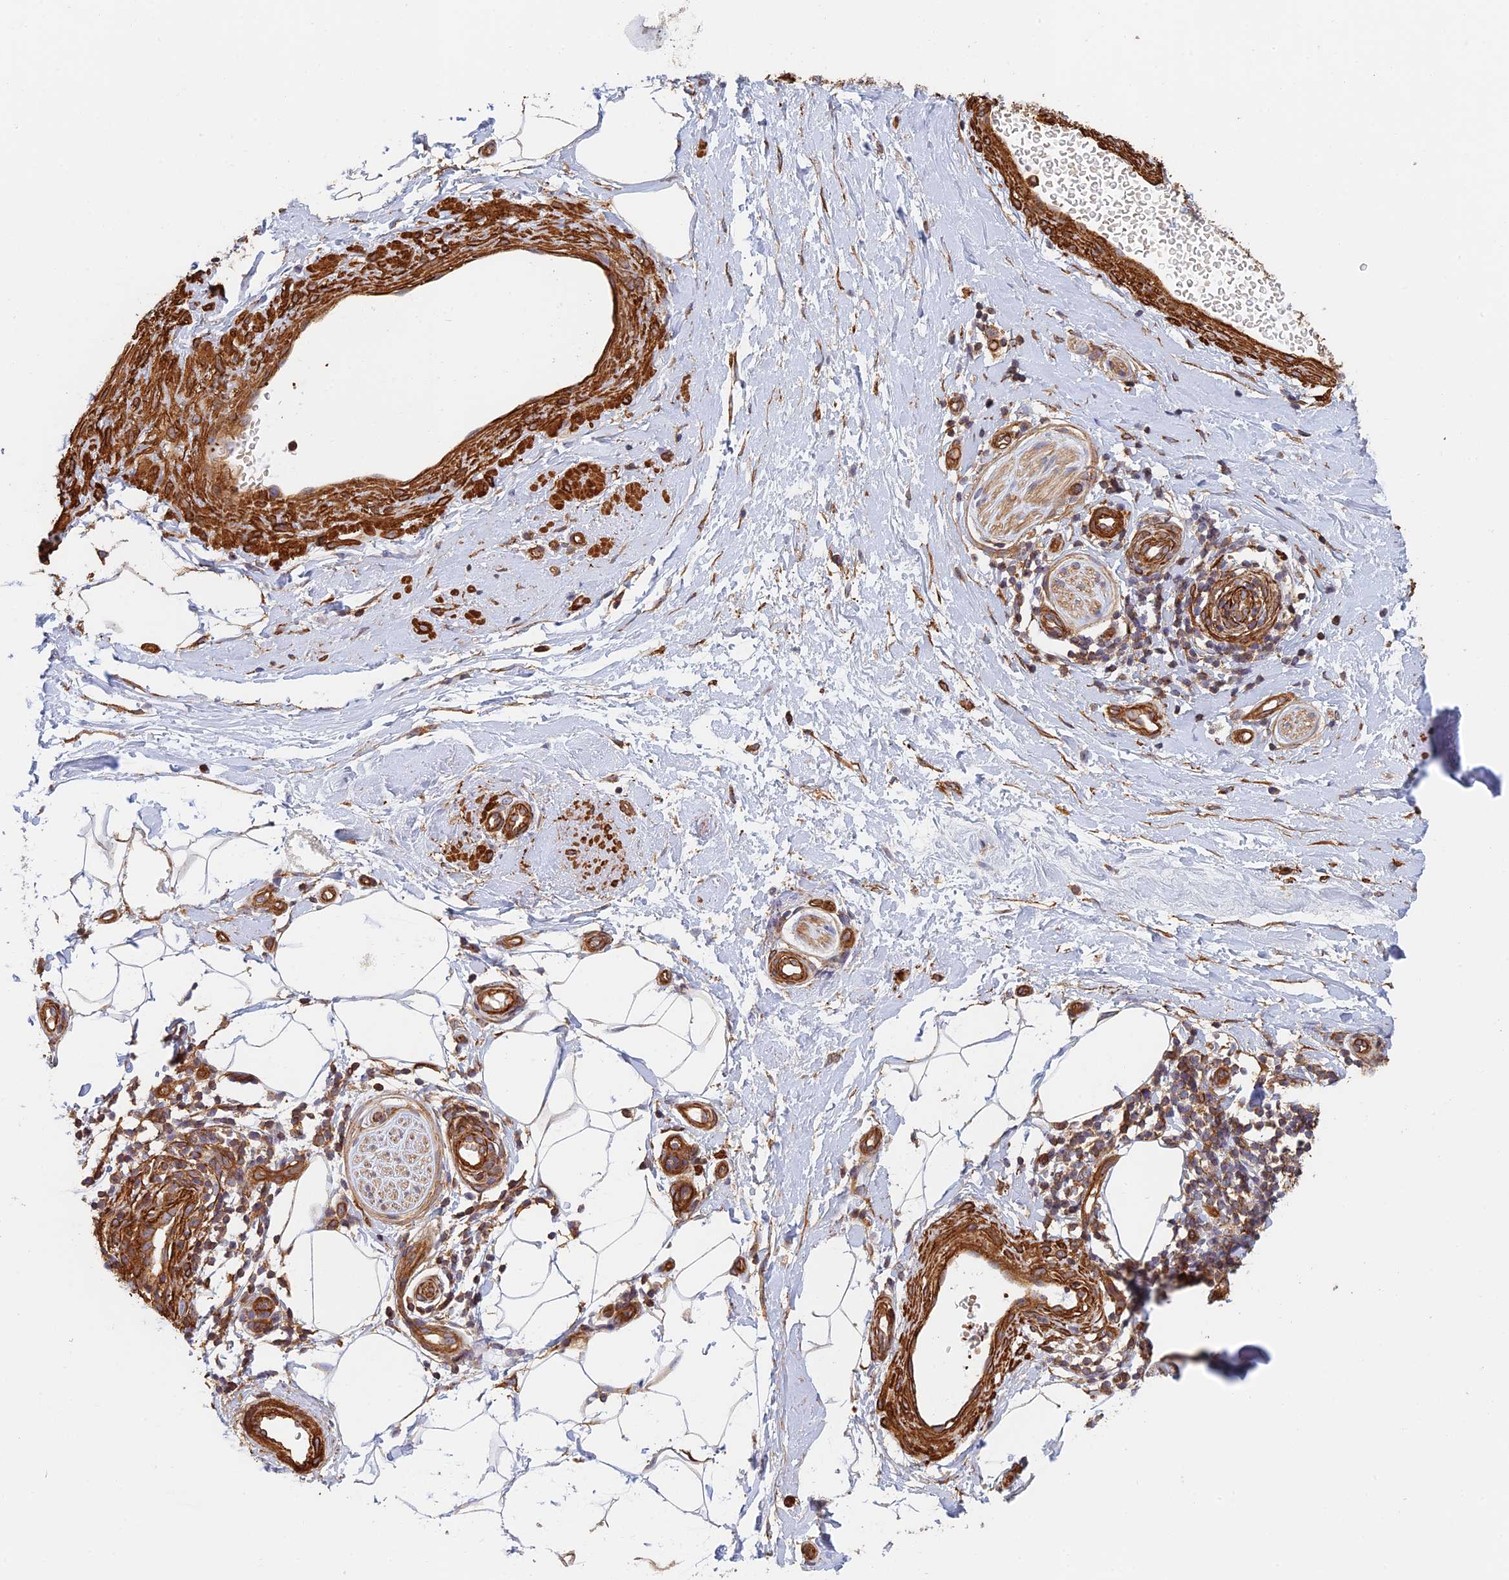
{"staining": {"intensity": "moderate", "quantity": "25%-75%", "location": "cytoplasmic/membranous"}, "tissue": "adipose tissue", "cell_type": "Adipocytes", "image_type": "normal", "snomed": [{"axis": "morphology", "description": "Normal tissue, NOS"}, {"axis": "topography", "description": "Soft tissue"}, {"axis": "topography", "description": "Adipose tissue"}, {"axis": "topography", "description": "Vascular tissue"}, {"axis": "topography", "description": "Peripheral nerve tissue"}], "caption": "Immunohistochemical staining of benign adipose tissue exhibits medium levels of moderate cytoplasmic/membranous expression in about 25%-75% of adipocytes. The staining was performed using DAB (3,3'-diaminobenzidine) to visualize the protein expression in brown, while the nuclei were stained in blue with hematoxylin (Magnification: 20x).", "gene": "PAK4", "patient": {"sex": "male", "age": 74}}